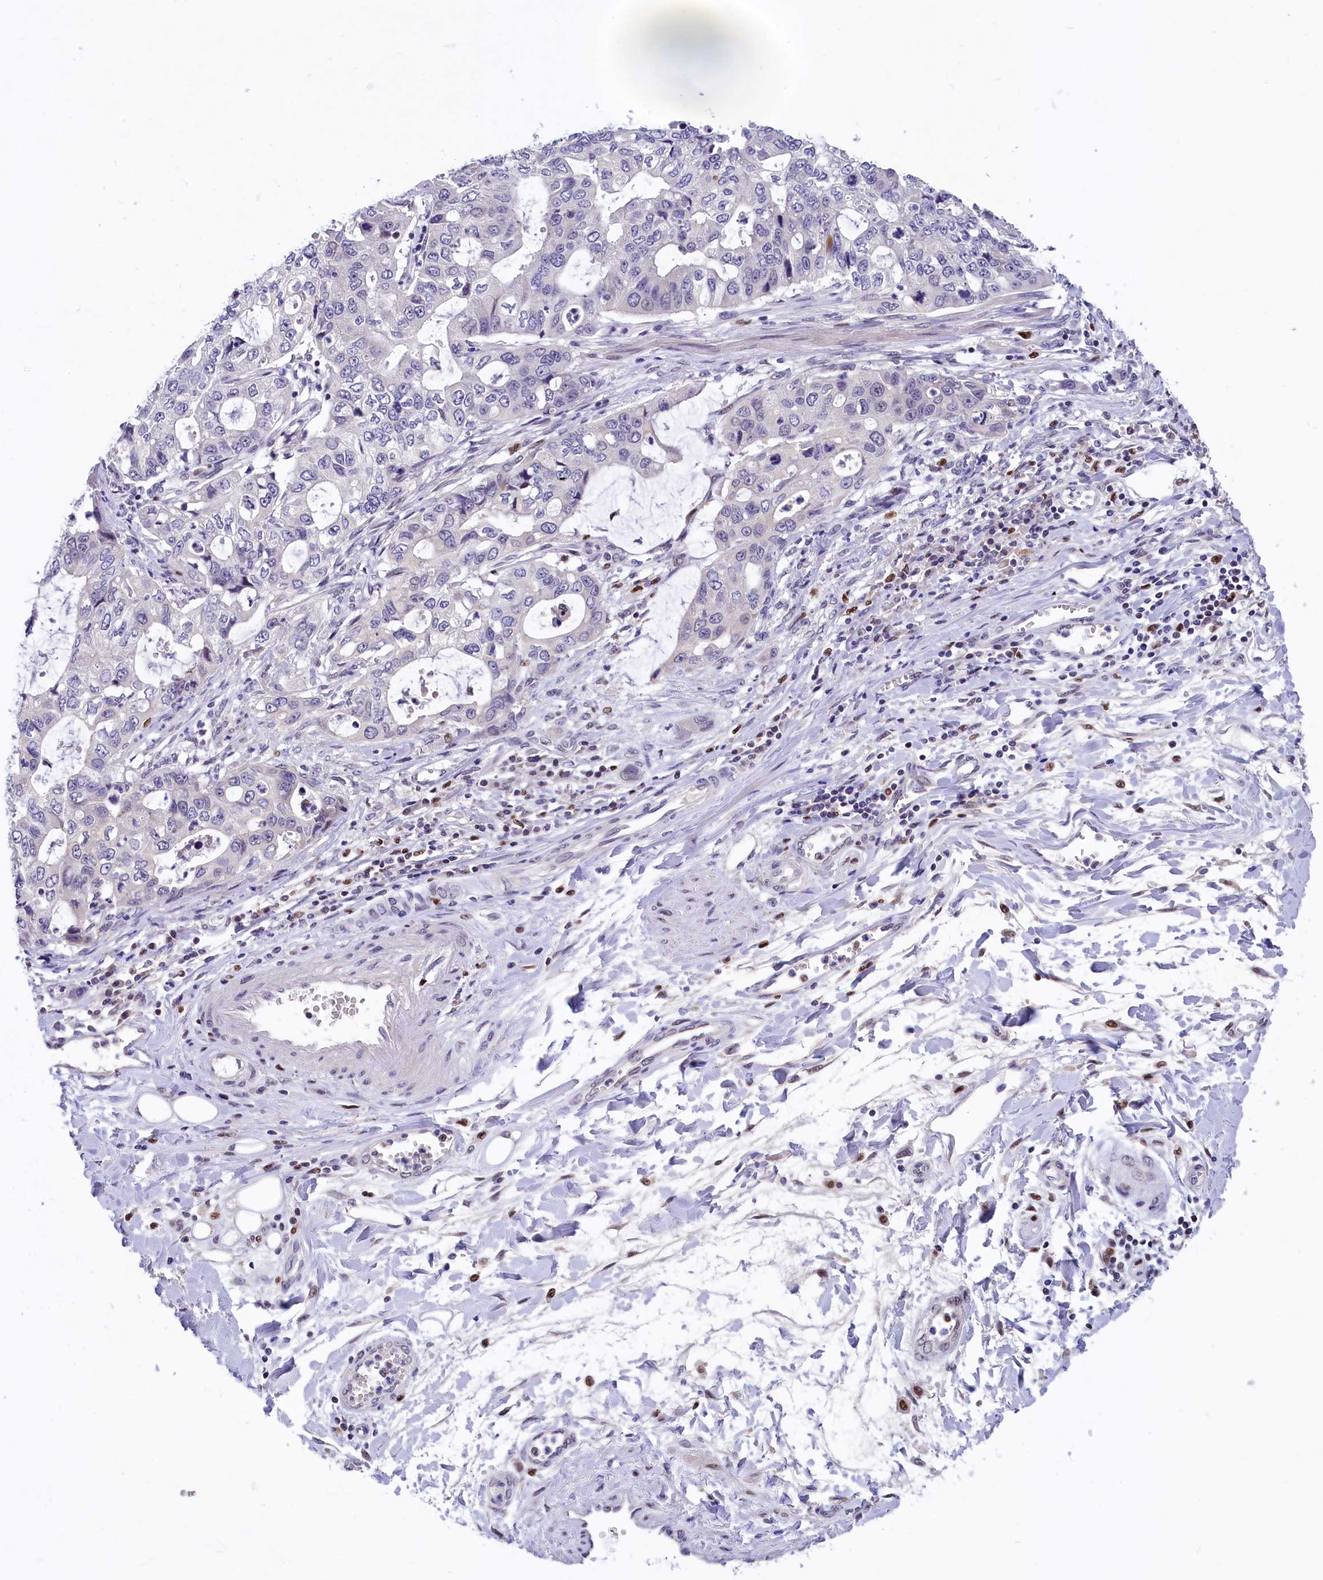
{"staining": {"intensity": "negative", "quantity": "none", "location": "none"}, "tissue": "stomach cancer", "cell_type": "Tumor cells", "image_type": "cancer", "snomed": [{"axis": "morphology", "description": "Adenocarcinoma, NOS"}, {"axis": "topography", "description": "Stomach, upper"}], "caption": "Immunohistochemical staining of human stomach adenocarcinoma demonstrates no significant staining in tumor cells.", "gene": "BTBD9", "patient": {"sex": "female", "age": 52}}